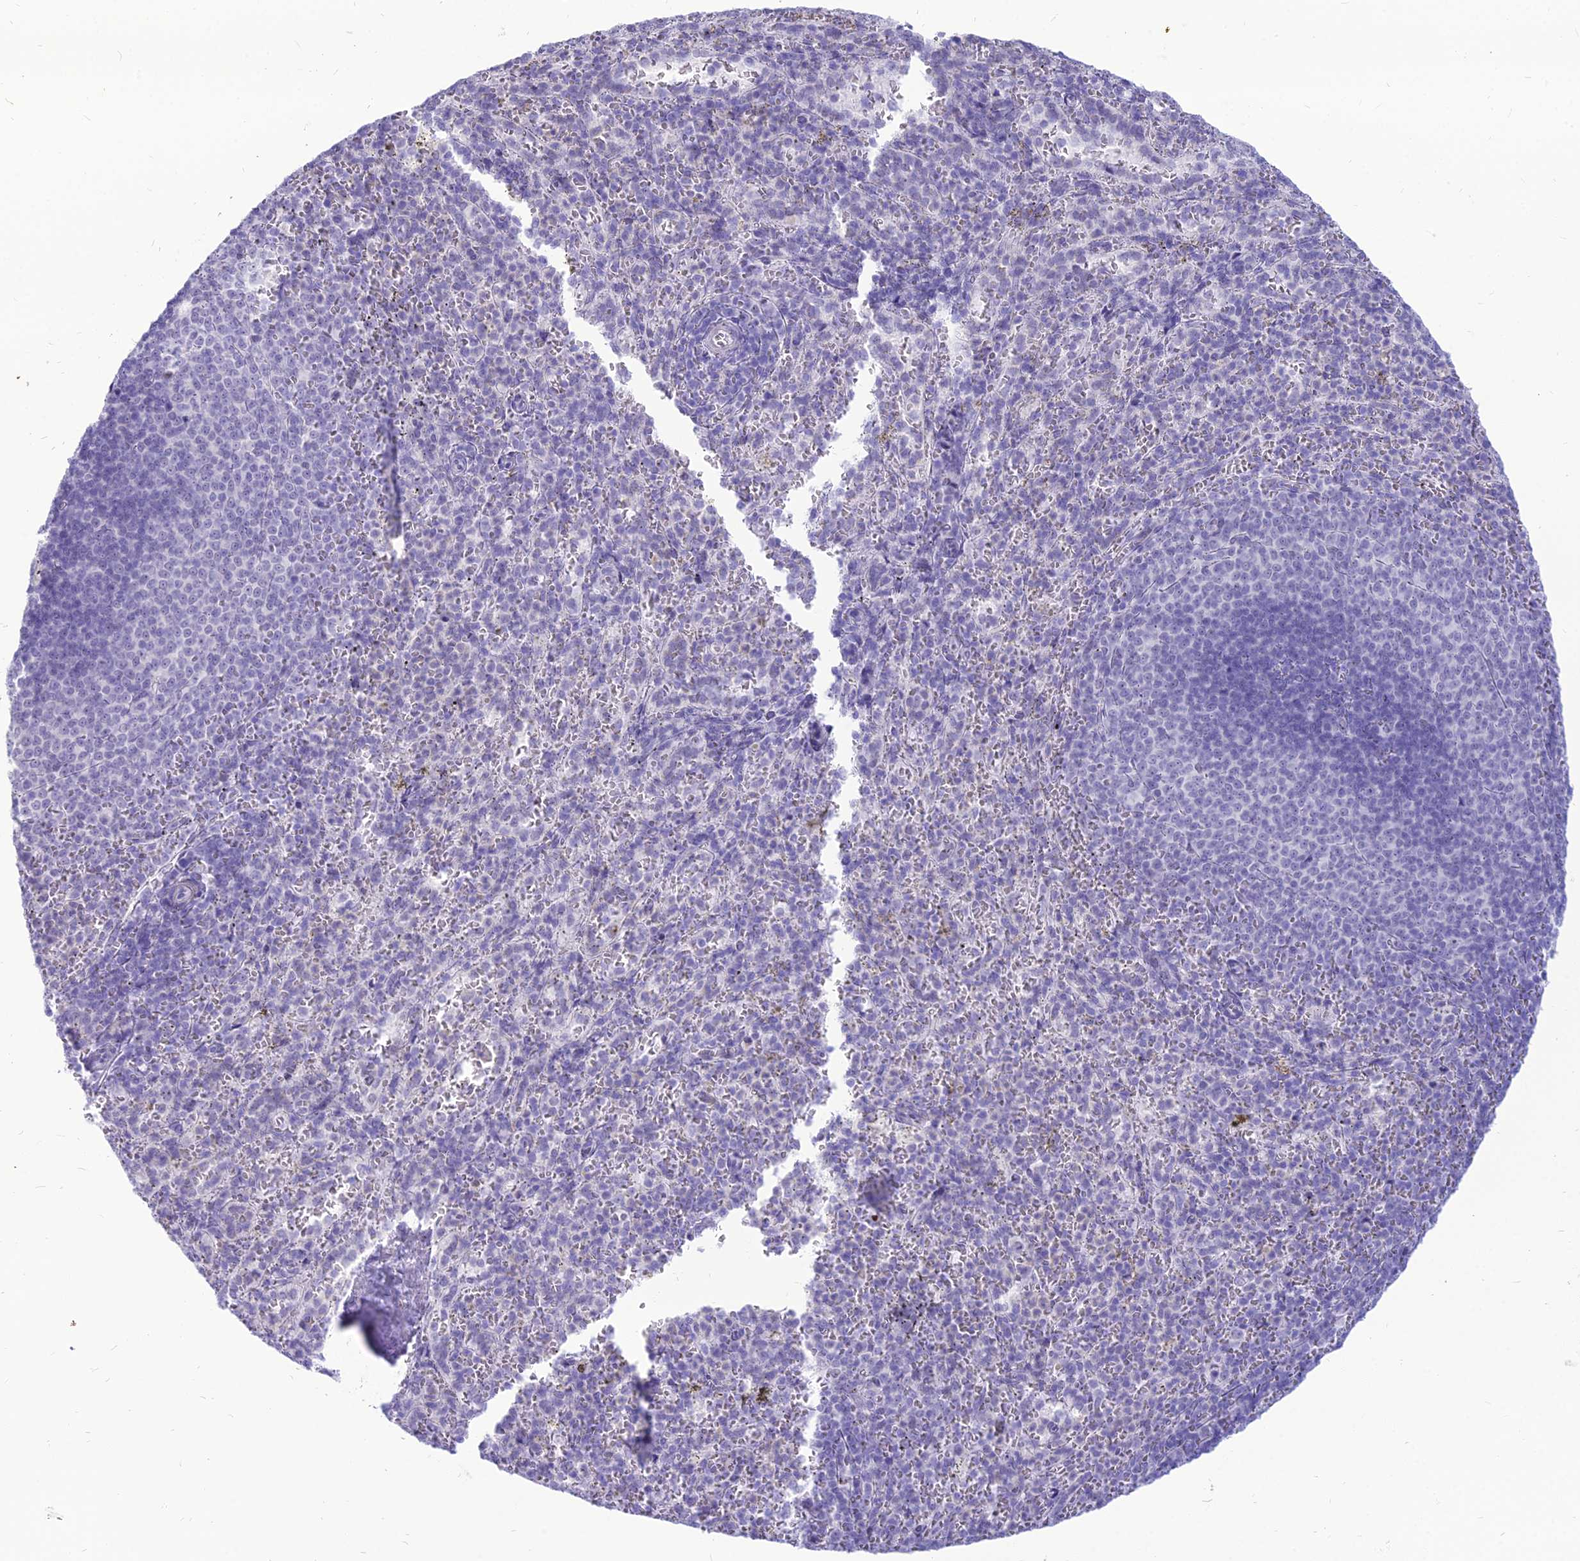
{"staining": {"intensity": "negative", "quantity": "none", "location": "none"}, "tissue": "spleen", "cell_type": "Cells in red pulp", "image_type": "normal", "snomed": [{"axis": "morphology", "description": "Normal tissue, NOS"}, {"axis": "topography", "description": "Spleen"}], "caption": "Immunohistochemical staining of normal spleen exhibits no significant positivity in cells in red pulp. The staining is performed using DAB (3,3'-diaminobenzidine) brown chromogen with nuclei counter-stained in using hematoxylin.", "gene": "DHX40", "patient": {"sex": "female", "age": 21}}